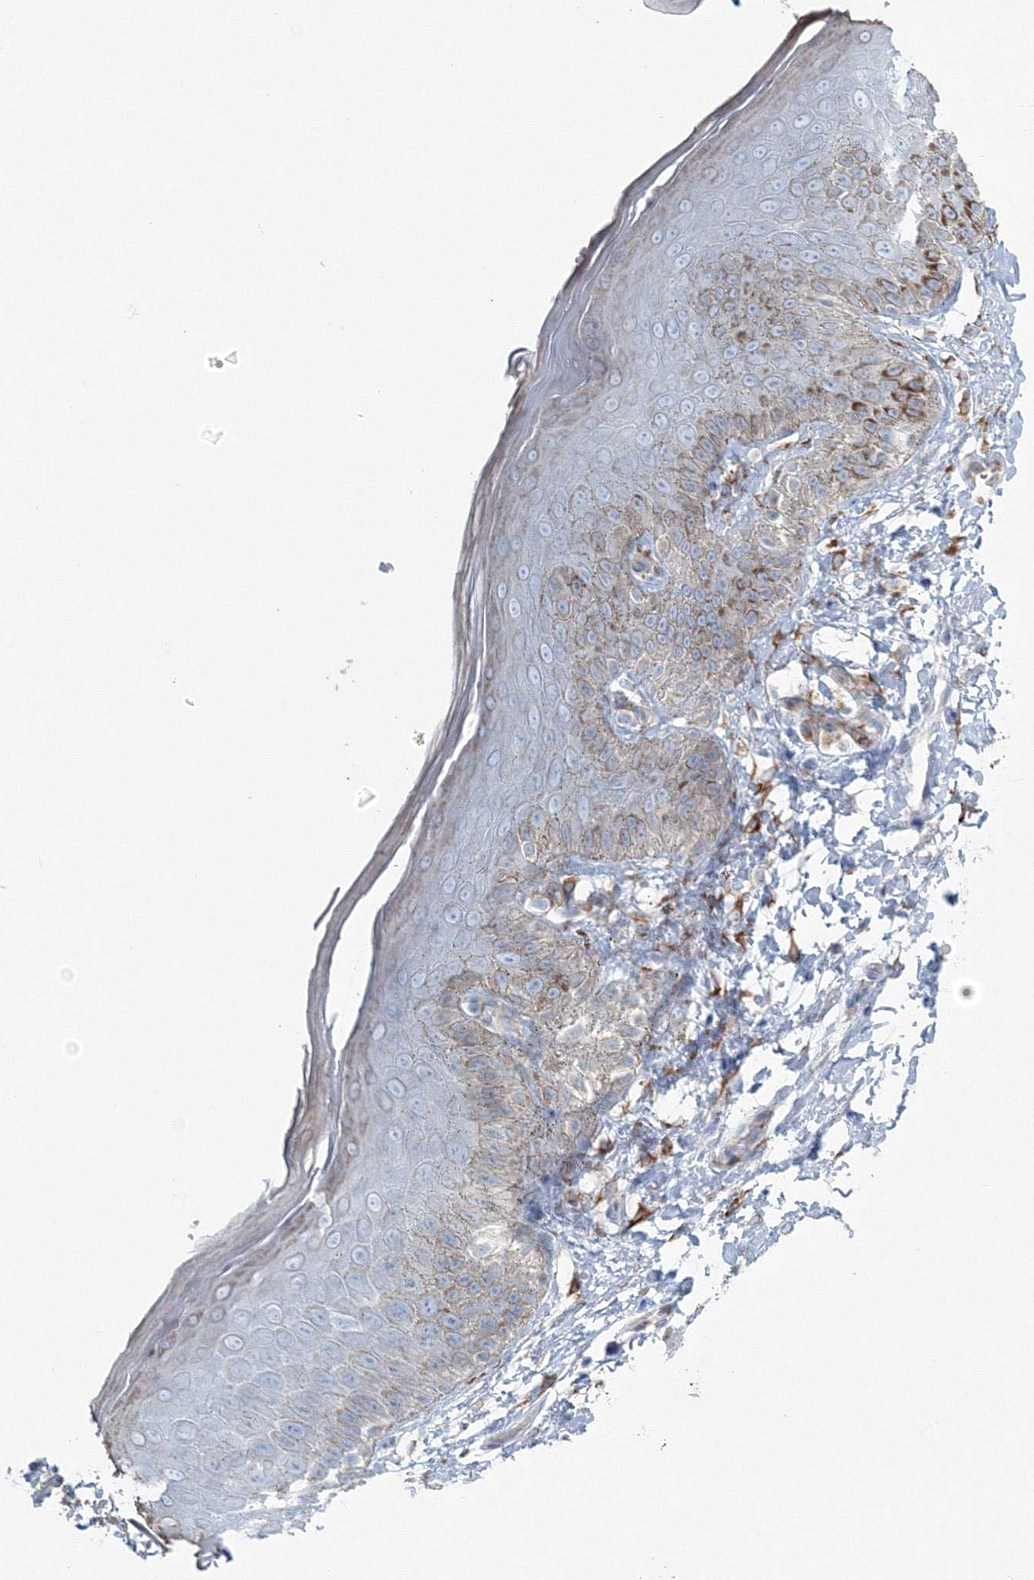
{"staining": {"intensity": "moderate", "quantity": "<25%", "location": "cytoplasmic/membranous"}, "tissue": "skin", "cell_type": "Epidermal cells", "image_type": "normal", "snomed": [{"axis": "morphology", "description": "Normal tissue, NOS"}, {"axis": "topography", "description": "Anal"}], "caption": "A low amount of moderate cytoplasmic/membranous staining is seen in approximately <25% of epidermal cells in benign skin.", "gene": "ENSG00000285283", "patient": {"sex": "male", "age": 44}}